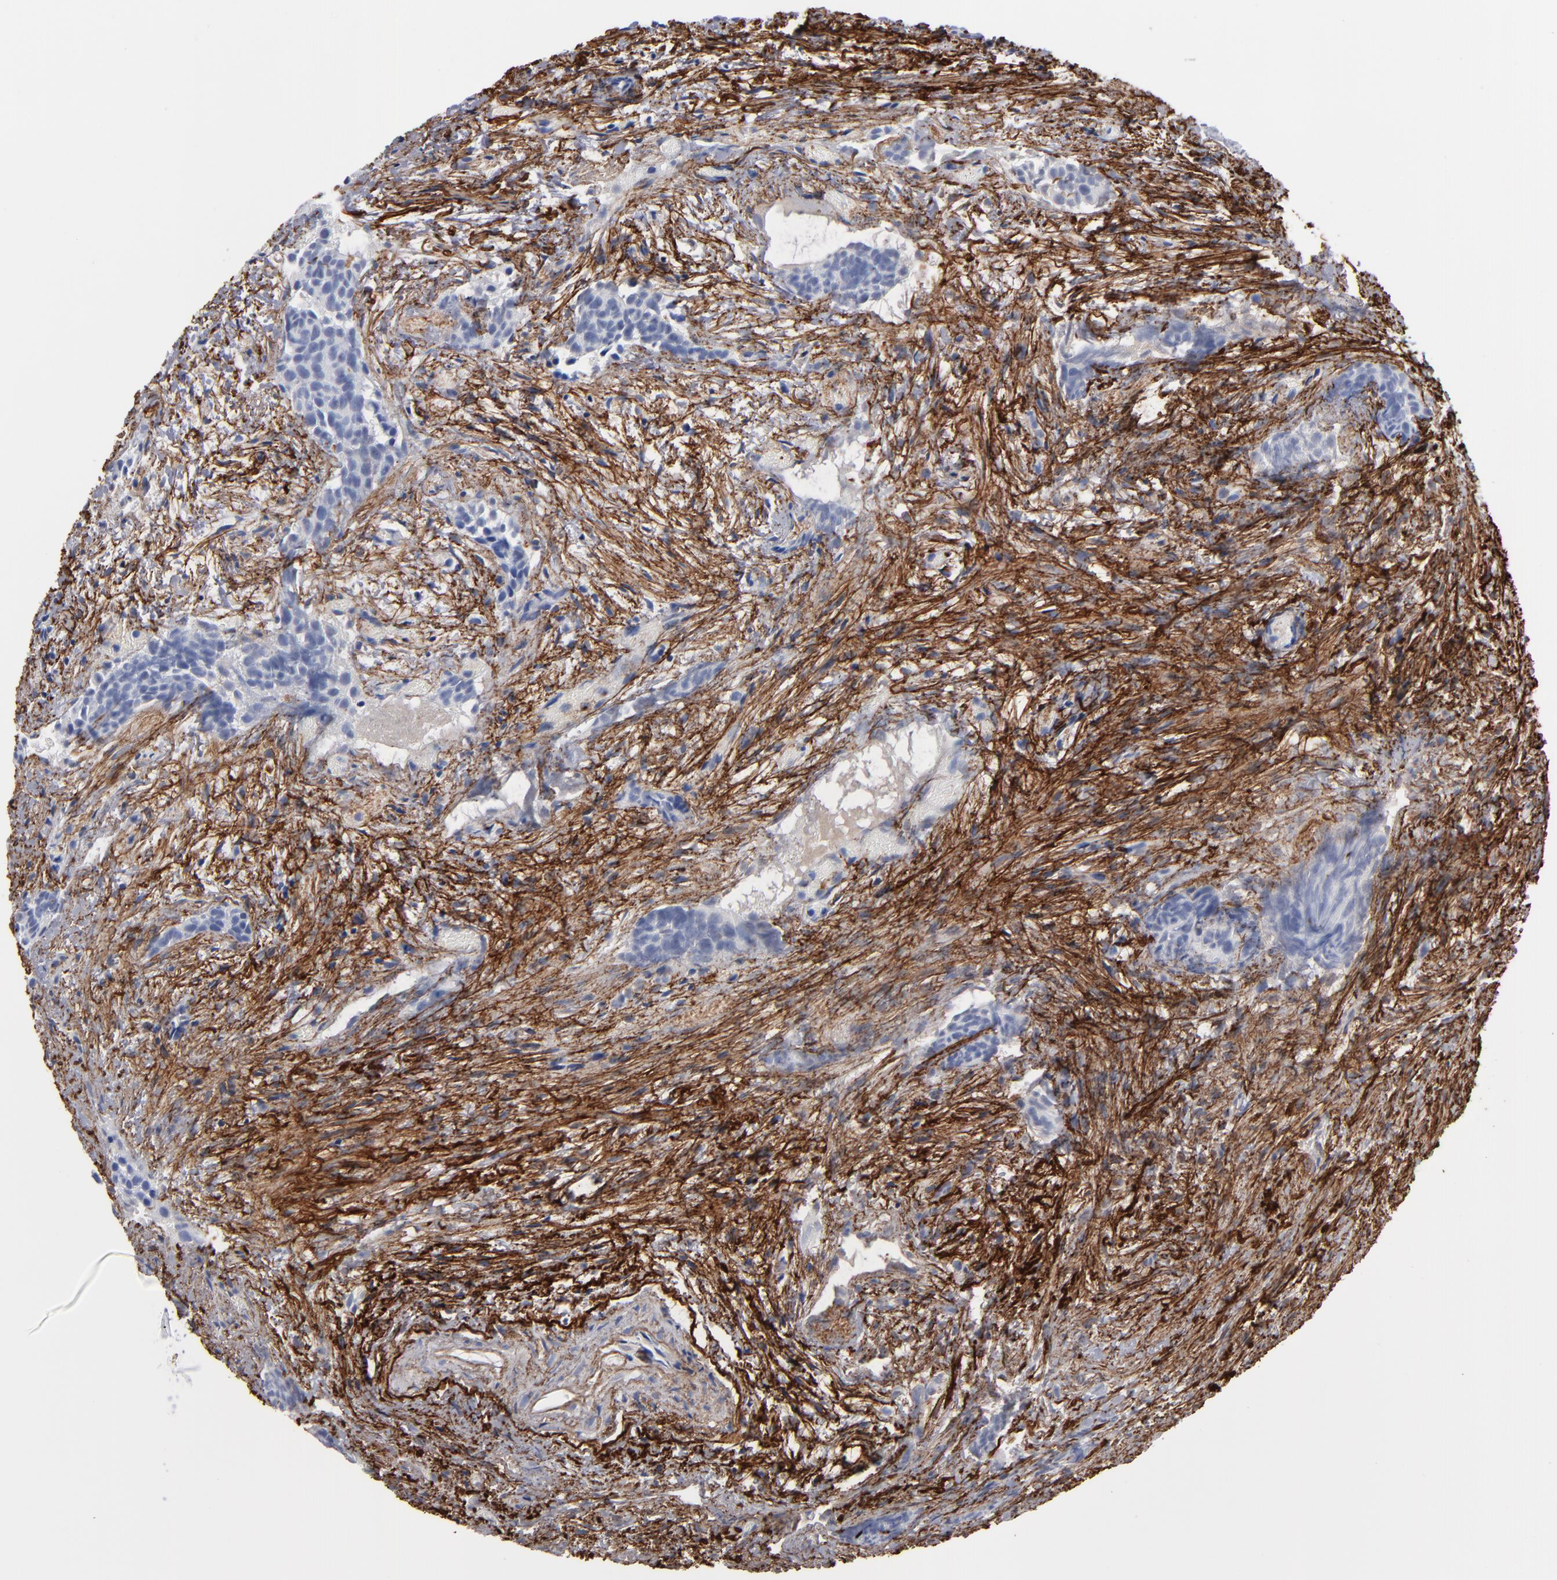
{"staining": {"intensity": "negative", "quantity": "none", "location": "none"}, "tissue": "urothelial cancer", "cell_type": "Tumor cells", "image_type": "cancer", "snomed": [{"axis": "morphology", "description": "Urothelial carcinoma, High grade"}, {"axis": "topography", "description": "Urinary bladder"}], "caption": "There is no significant staining in tumor cells of urothelial cancer.", "gene": "EMILIN1", "patient": {"sex": "female", "age": 78}}